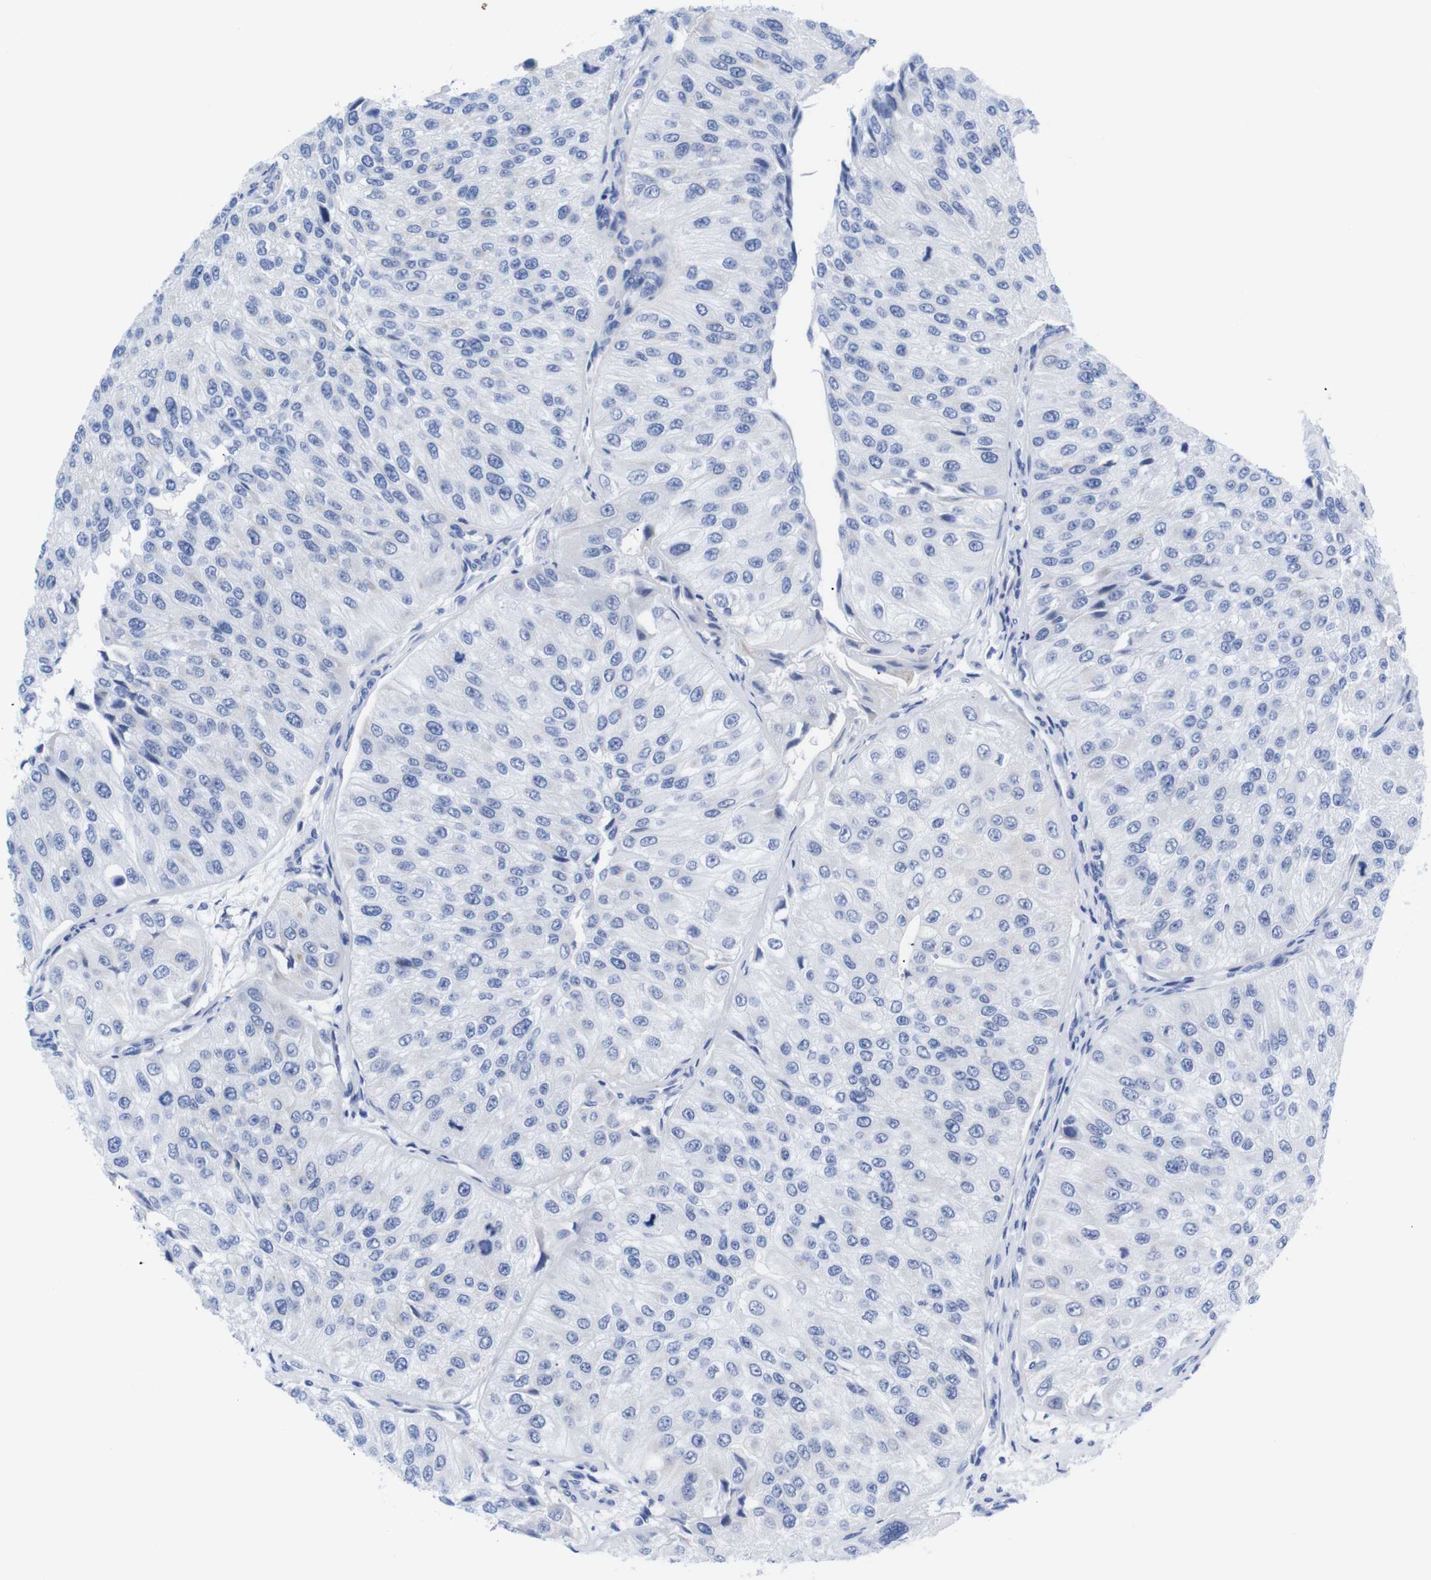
{"staining": {"intensity": "negative", "quantity": "none", "location": "none"}, "tissue": "urothelial cancer", "cell_type": "Tumor cells", "image_type": "cancer", "snomed": [{"axis": "morphology", "description": "Urothelial carcinoma, High grade"}, {"axis": "topography", "description": "Kidney"}, {"axis": "topography", "description": "Urinary bladder"}], "caption": "High magnification brightfield microscopy of high-grade urothelial carcinoma stained with DAB (brown) and counterstained with hematoxylin (blue): tumor cells show no significant staining.", "gene": "LRRC55", "patient": {"sex": "male", "age": 77}}